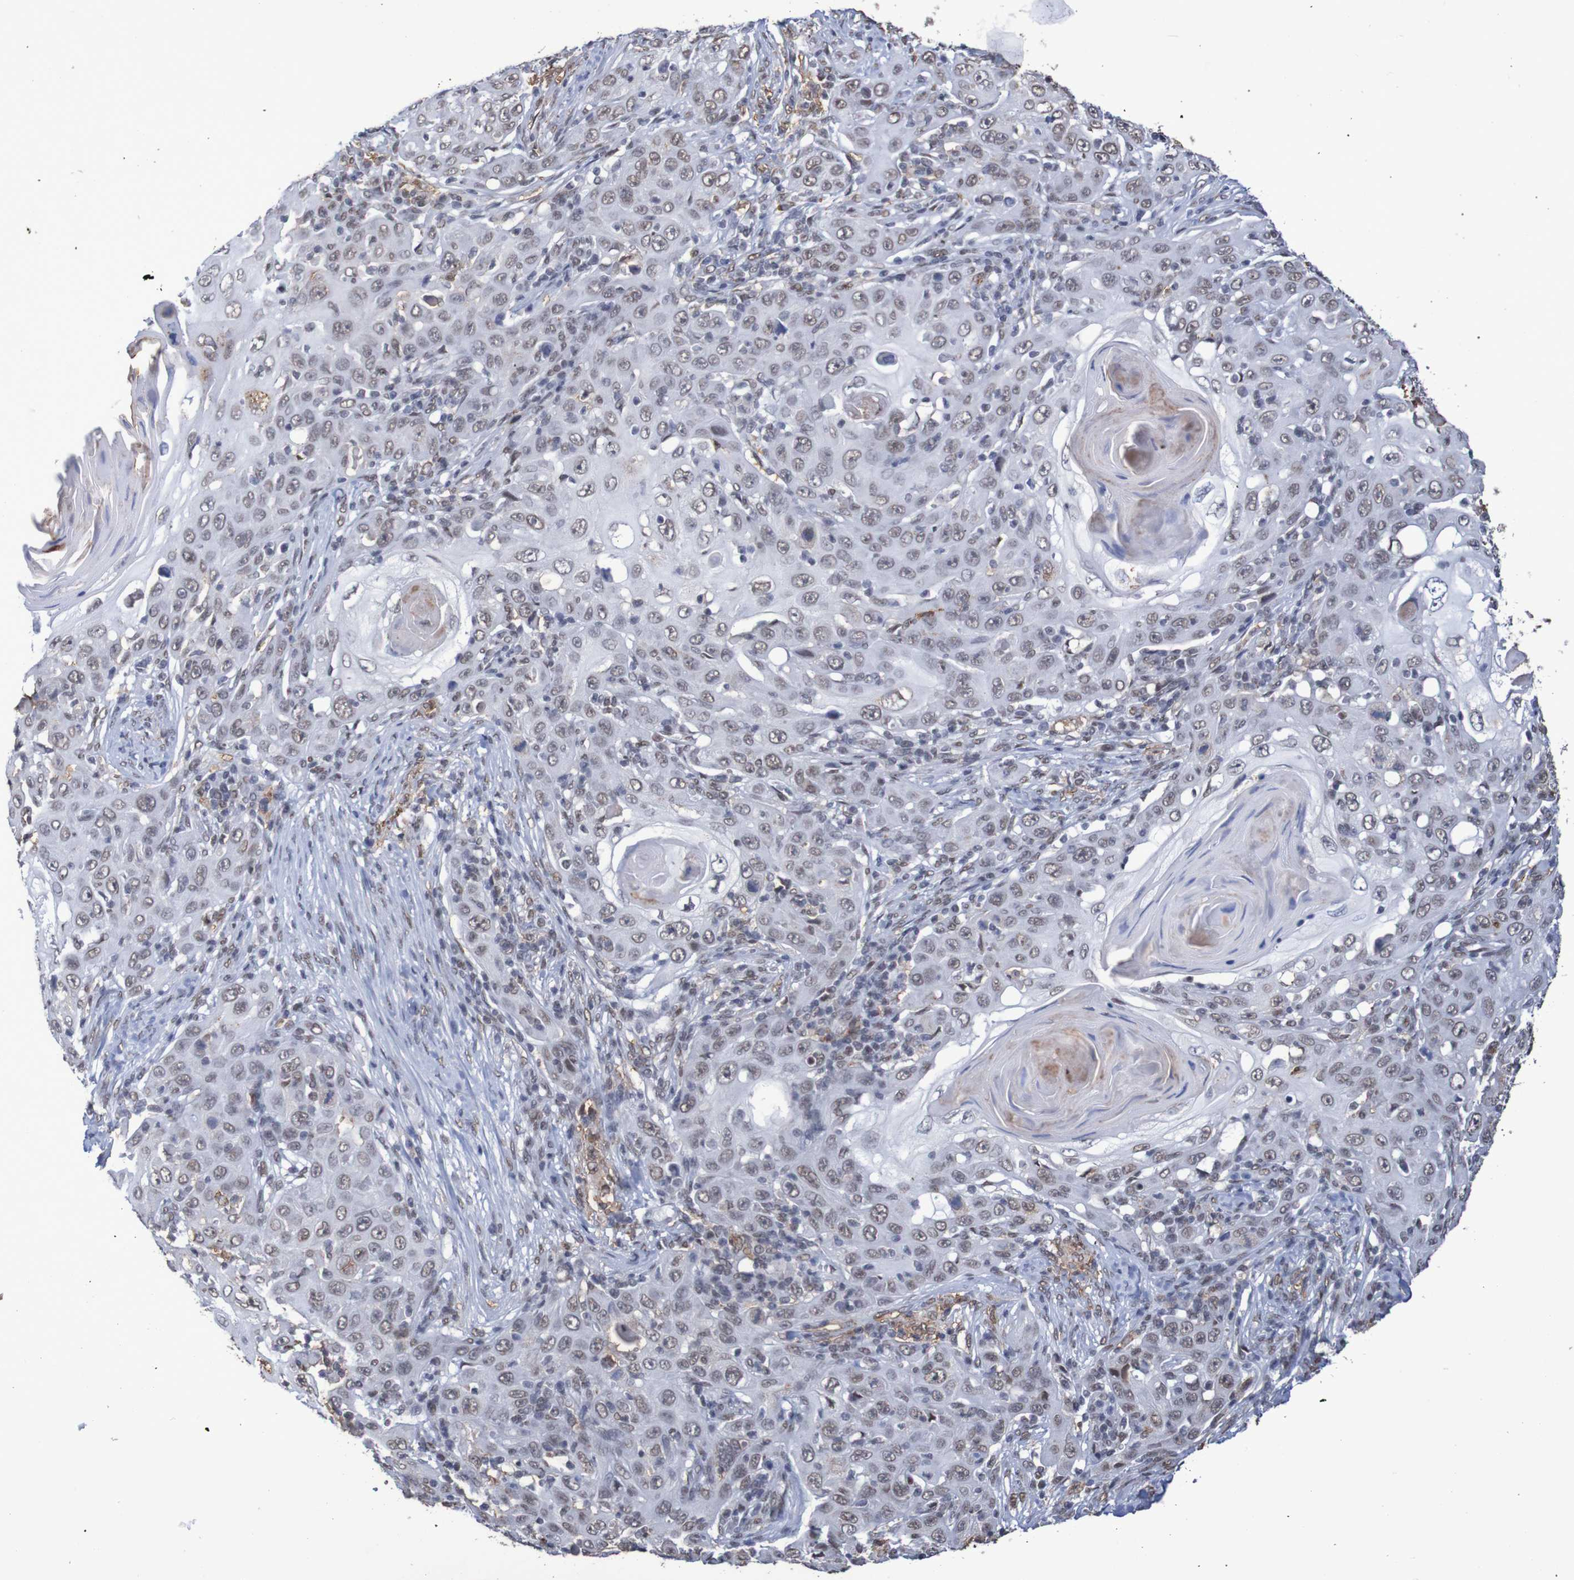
{"staining": {"intensity": "moderate", "quantity": ">75%", "location": "nuclear"}, "tissue": "skin cancer", "cell_type": "Tumor cells", "image_type": "cancer", "snomed": [{"axis": "morphology", "description": "Squamous cell carcinoma, NOS"}, {"axis": "topography", "description": "Skin"}], "caption": "The histopathology image demonstrates a brown stain indicating the presence of a protein in the nuclear of tumor cells in skin squamous cell carcinoma.", "gene": "MRTFB", "patient": {"sex": "female", "age": 88}}